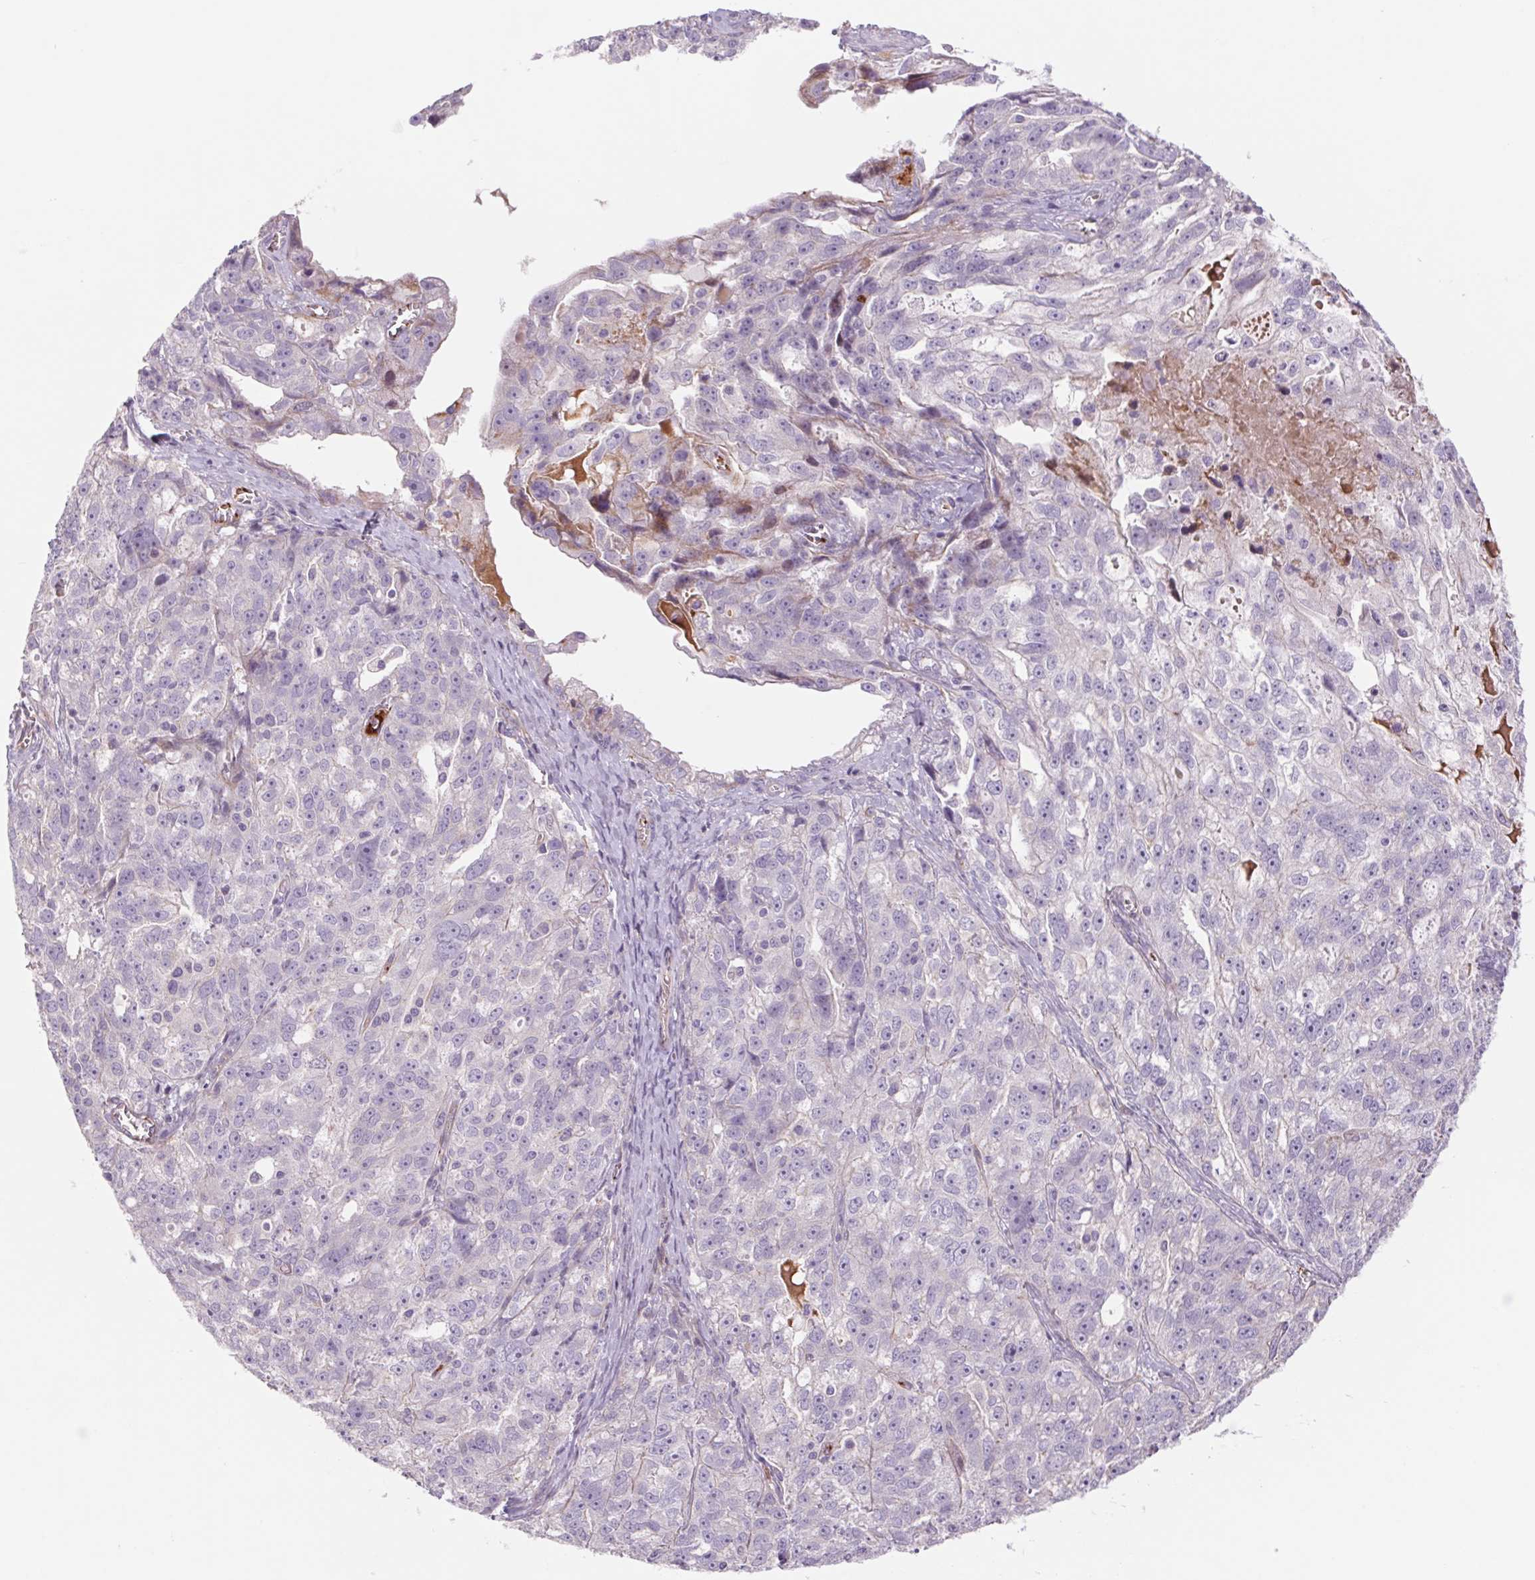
{"staining": {"intensity": "negative", "quantity": "none", "location": "none"}, "tissue": "ovarian cancer", "cell_type": "Tumor cells", "image_type": "cancer", "snomed": [{"axis": "morphology", "description": "Cystadenocarcinoma, serous, NOS"}, {"axis": "topography", "description": "Ovary"}], "caption": "A histopathology image of human serous cystadenocarcinoma (ovarian) is negative for staining in tumor cells. (DAB immunohistochemistry visualized using brightfield microscopy, high magnification).", "gene": "MS4A13", "patient": {"sex": "female", "age": 51}}